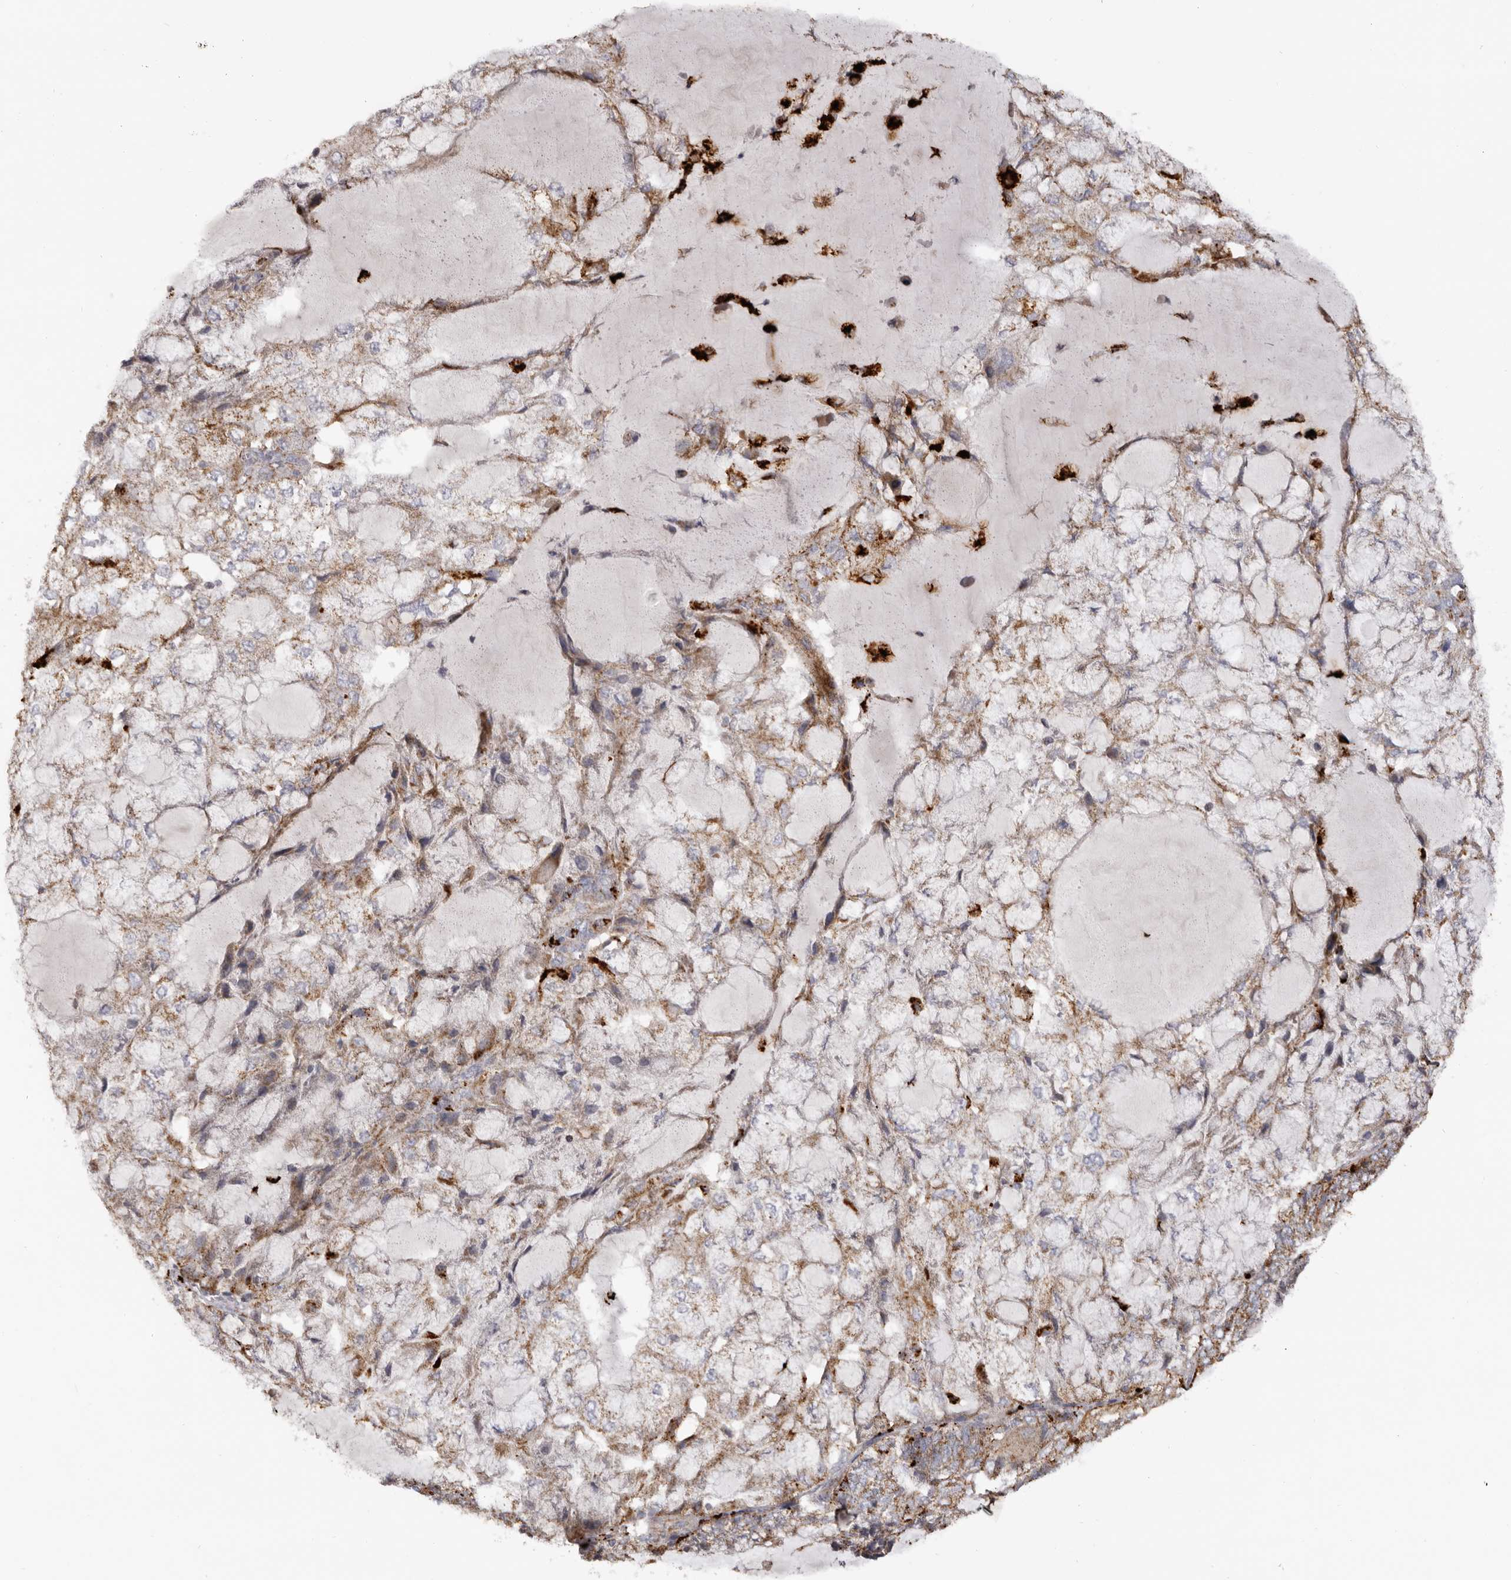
{"staining": {"intensity": "moderate", "quantity": ">75%", "location": "cytoplasmic/membranous"}, "tissue": "endometrial cancer", "cell_type": "Tumor cells", "image_type": "cancer", "snomed": [{"axis": "morphology", "description": "Adenocarcinoma, NOS"}, {"axis": "topography", "description": "Endometrium"}], "caption": "Immunohistochemical staining of endometrial adenocarcinoma shows medium levels of moderate cytoplasmic/membranous expression in about >75% of tumor cells.", "gene": "MECR", "patient": {"sex": "female", "age": 81}}